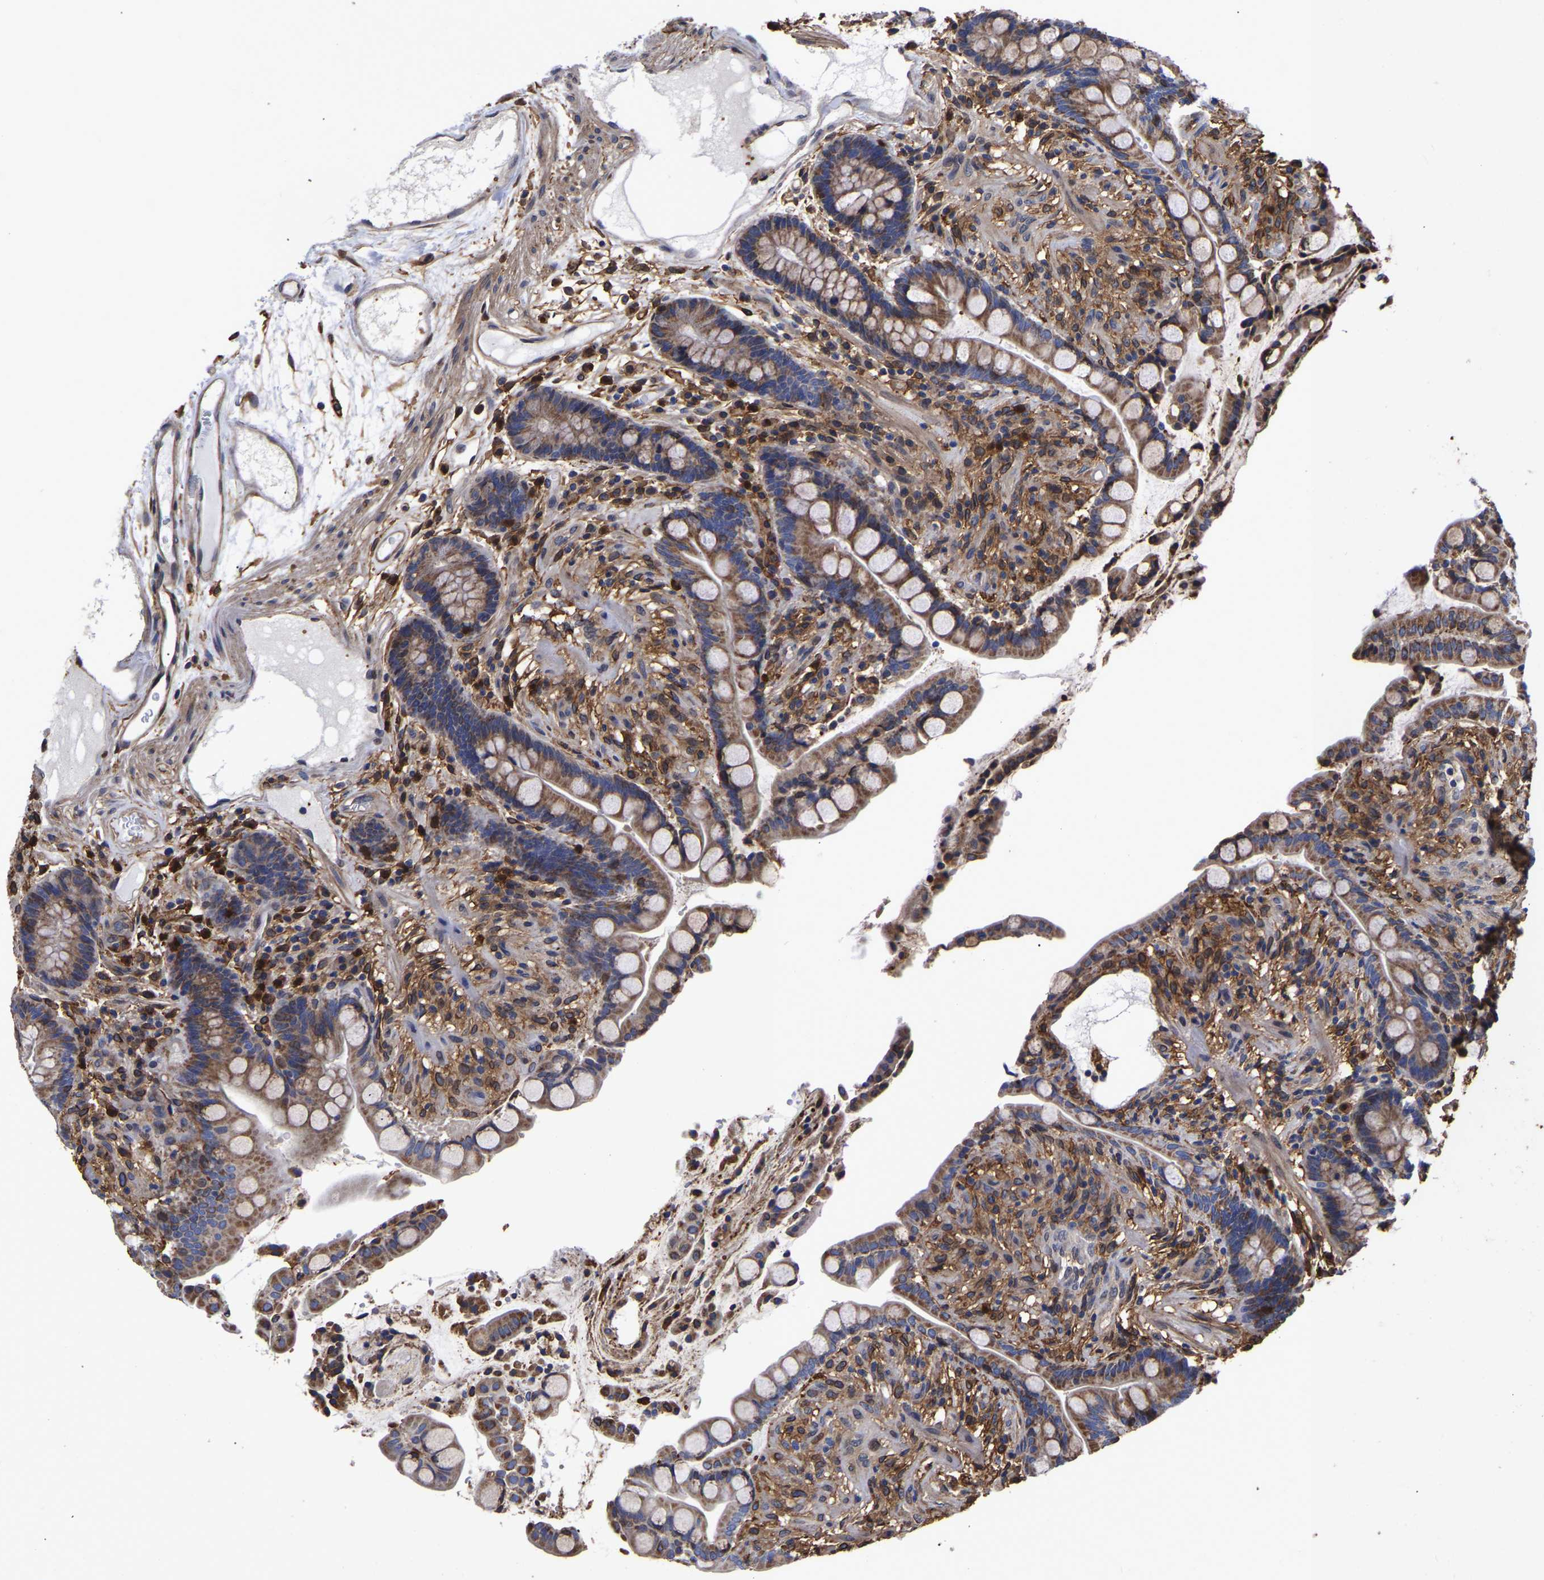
{"staining": {"intensity": "moderate", "quantity": ">75%", "location": "cytoplasmic/membranous"}, "tissue": "colon", "cell_type": "Endothelial cells", "image_type": "normal", "snomed": [{"axis": "morphology", "description": "Normal tissue, NOS"}, {"axis": "topography", "description": "Colon"}], "caption": "Colon stained with IHC demonstrates moderate cytoplasmic/membranous expression in about >75% of endothelial cells.", "gene": "LIF", "patient": {"sex": "male", "age": 73}}